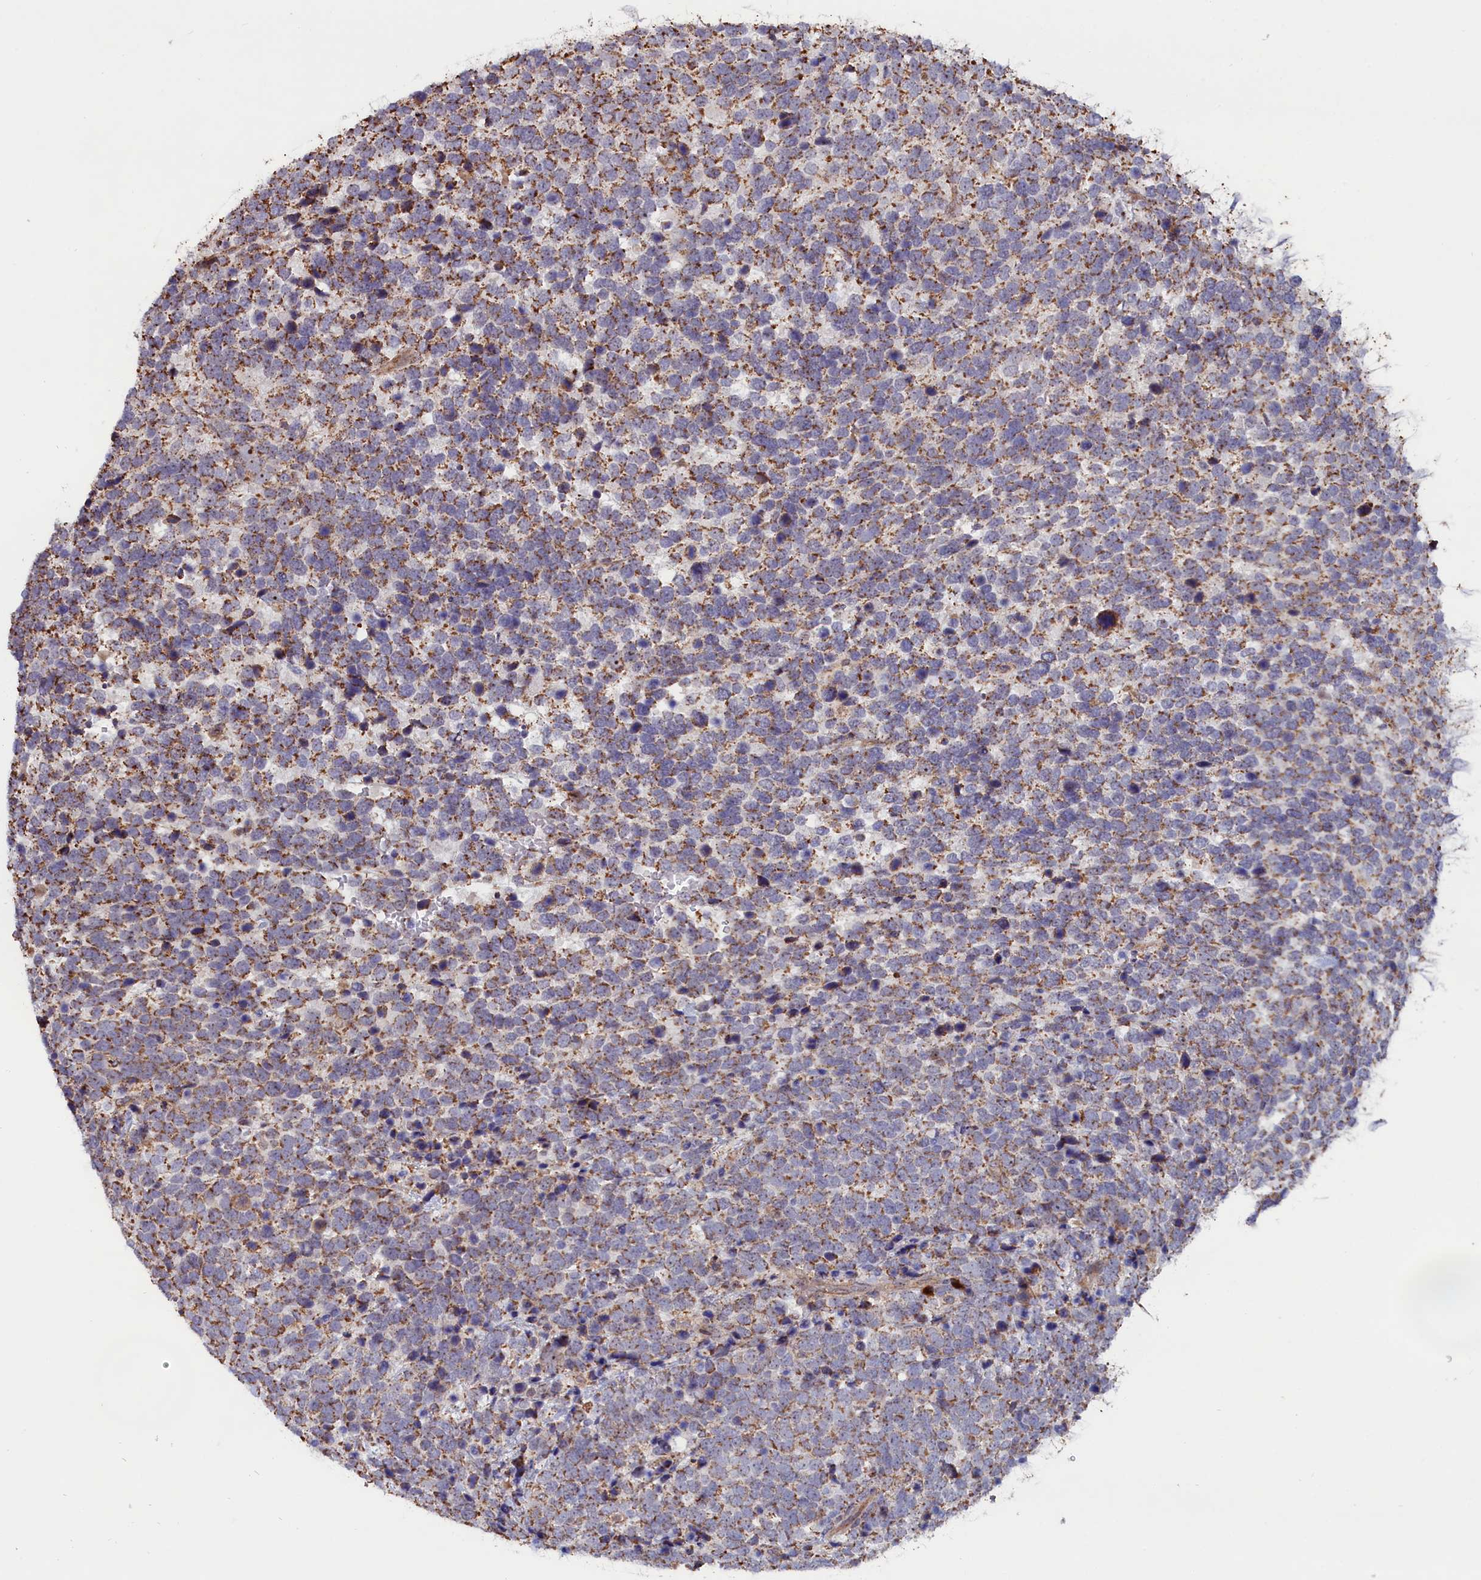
{"staining": {"intensity": "moderate", "quantity": ">75%", "location": "cytoplasmic/membranous"}, "tissue": "urothelial cancer", "cell_type": "Tumor cells", "image_type": "cancer", "snomed": [{"axis": "morphology", "description": "Urothelial carcinoma, High grade"}, {"axis": "topography", "description": "Urinary bladder"}], "caption": "A medium amount of moderate cytoplasmic/membranous staining is appreciated in about >75% of tumor cells in urothelial cancer tissue. Nuclei are stained in blue.", "gene": "ZNF816", "patient": {"sex": "female", "age": 82}}